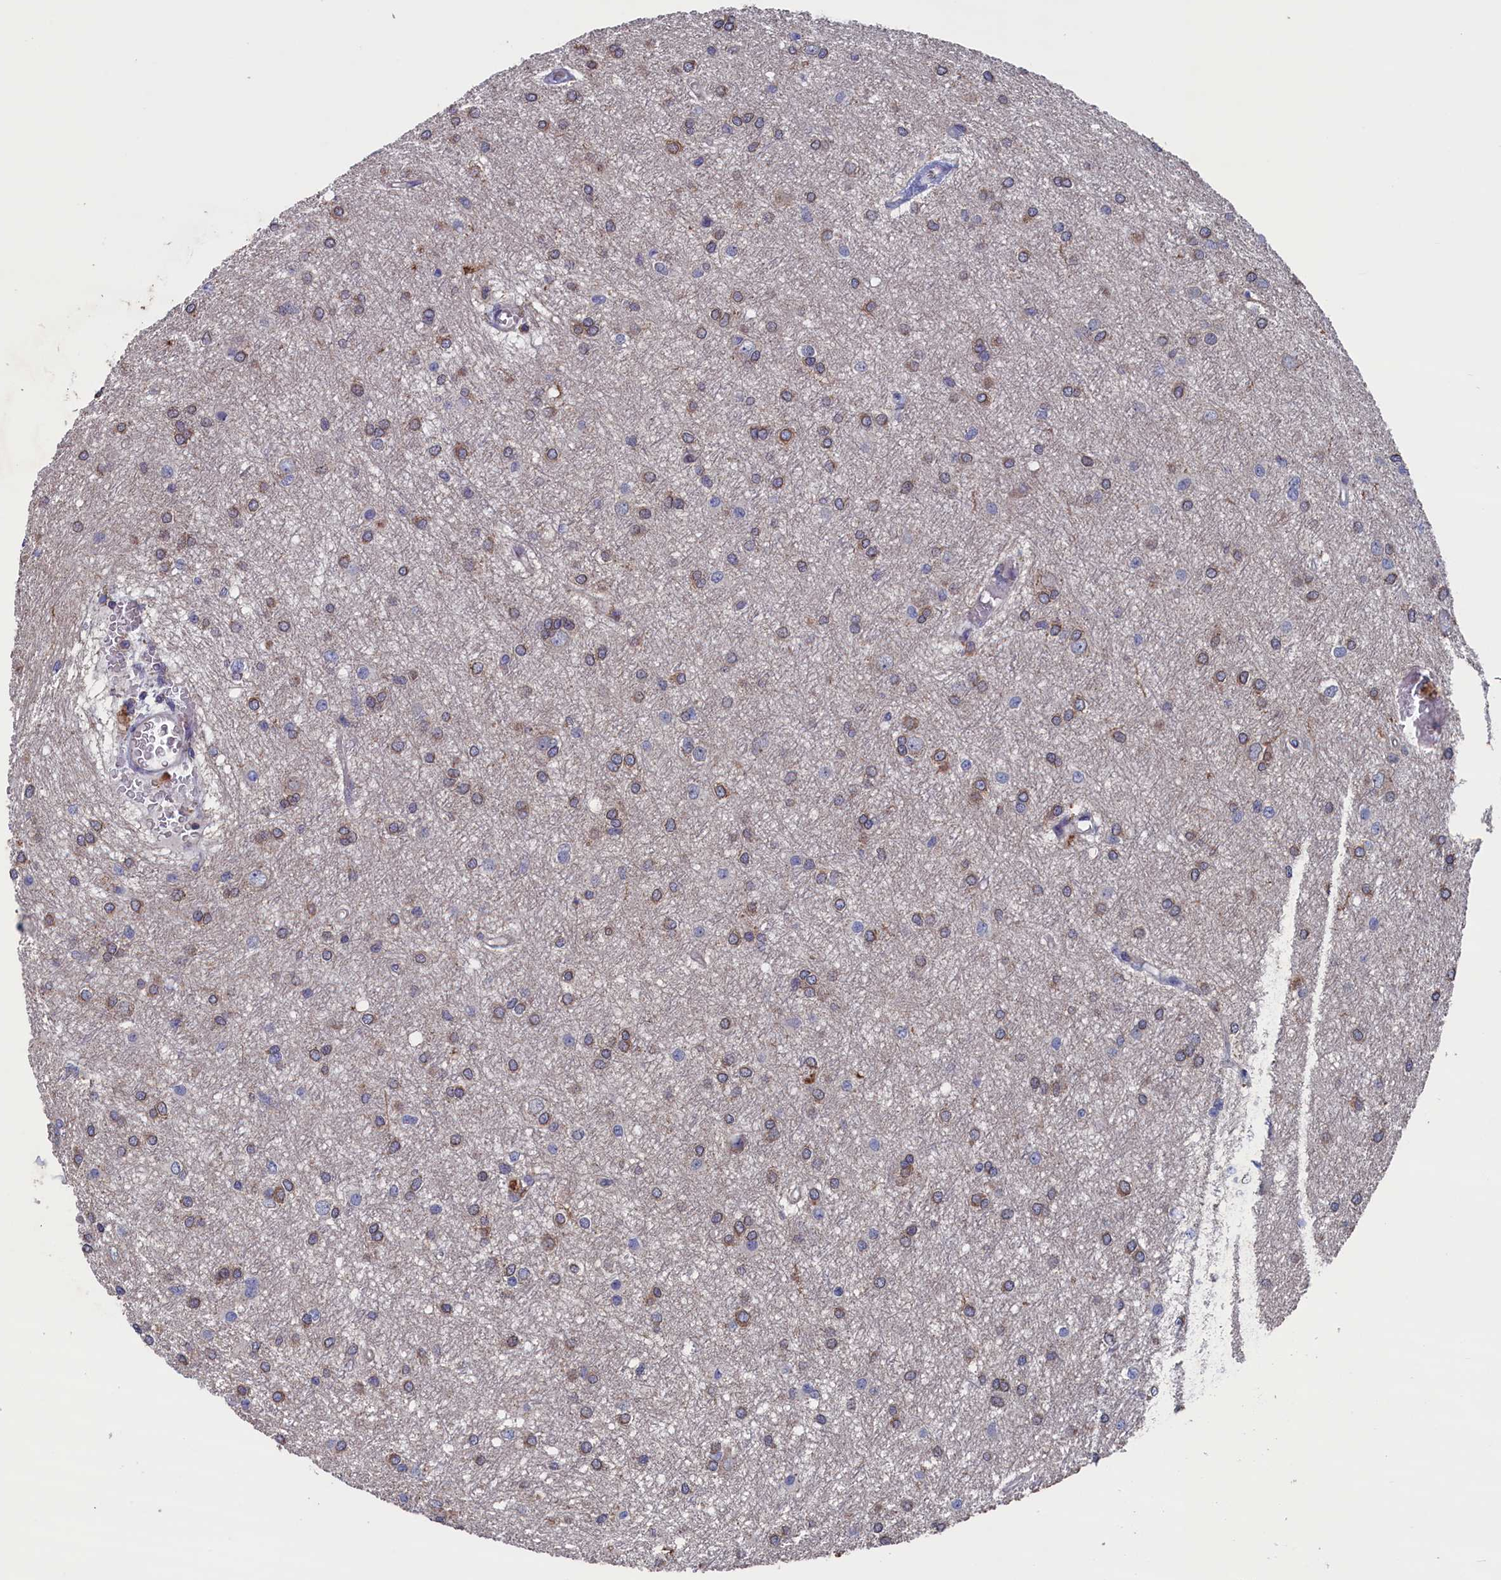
{"staining": {"intensity": "weak", "quantity": "25%-75%", "location": "cytoplasmic/membranous"}, "tissue": "glioma", "cell_type": "Tumor cells", "image_type": "cancer", "snomed": [{"axis": "morphology", "description": "Glioma, malignant, High grade"}, {"axis": "topography", "description": "Brain"}], "caption": "Immunohistochemical staining of human glioma demonstrates low levels of weak cytoplasmic/membranous protein expression in approximately 25%-75% of tumor cells. Using DAB (3,3'-diaminobenzidine) (brown) and hematoxylin (blue) stains, captured at high magnification using brightfield microscopy.", "gene": "SPATA13", "patient": {"sex": "female", "age": 50}}